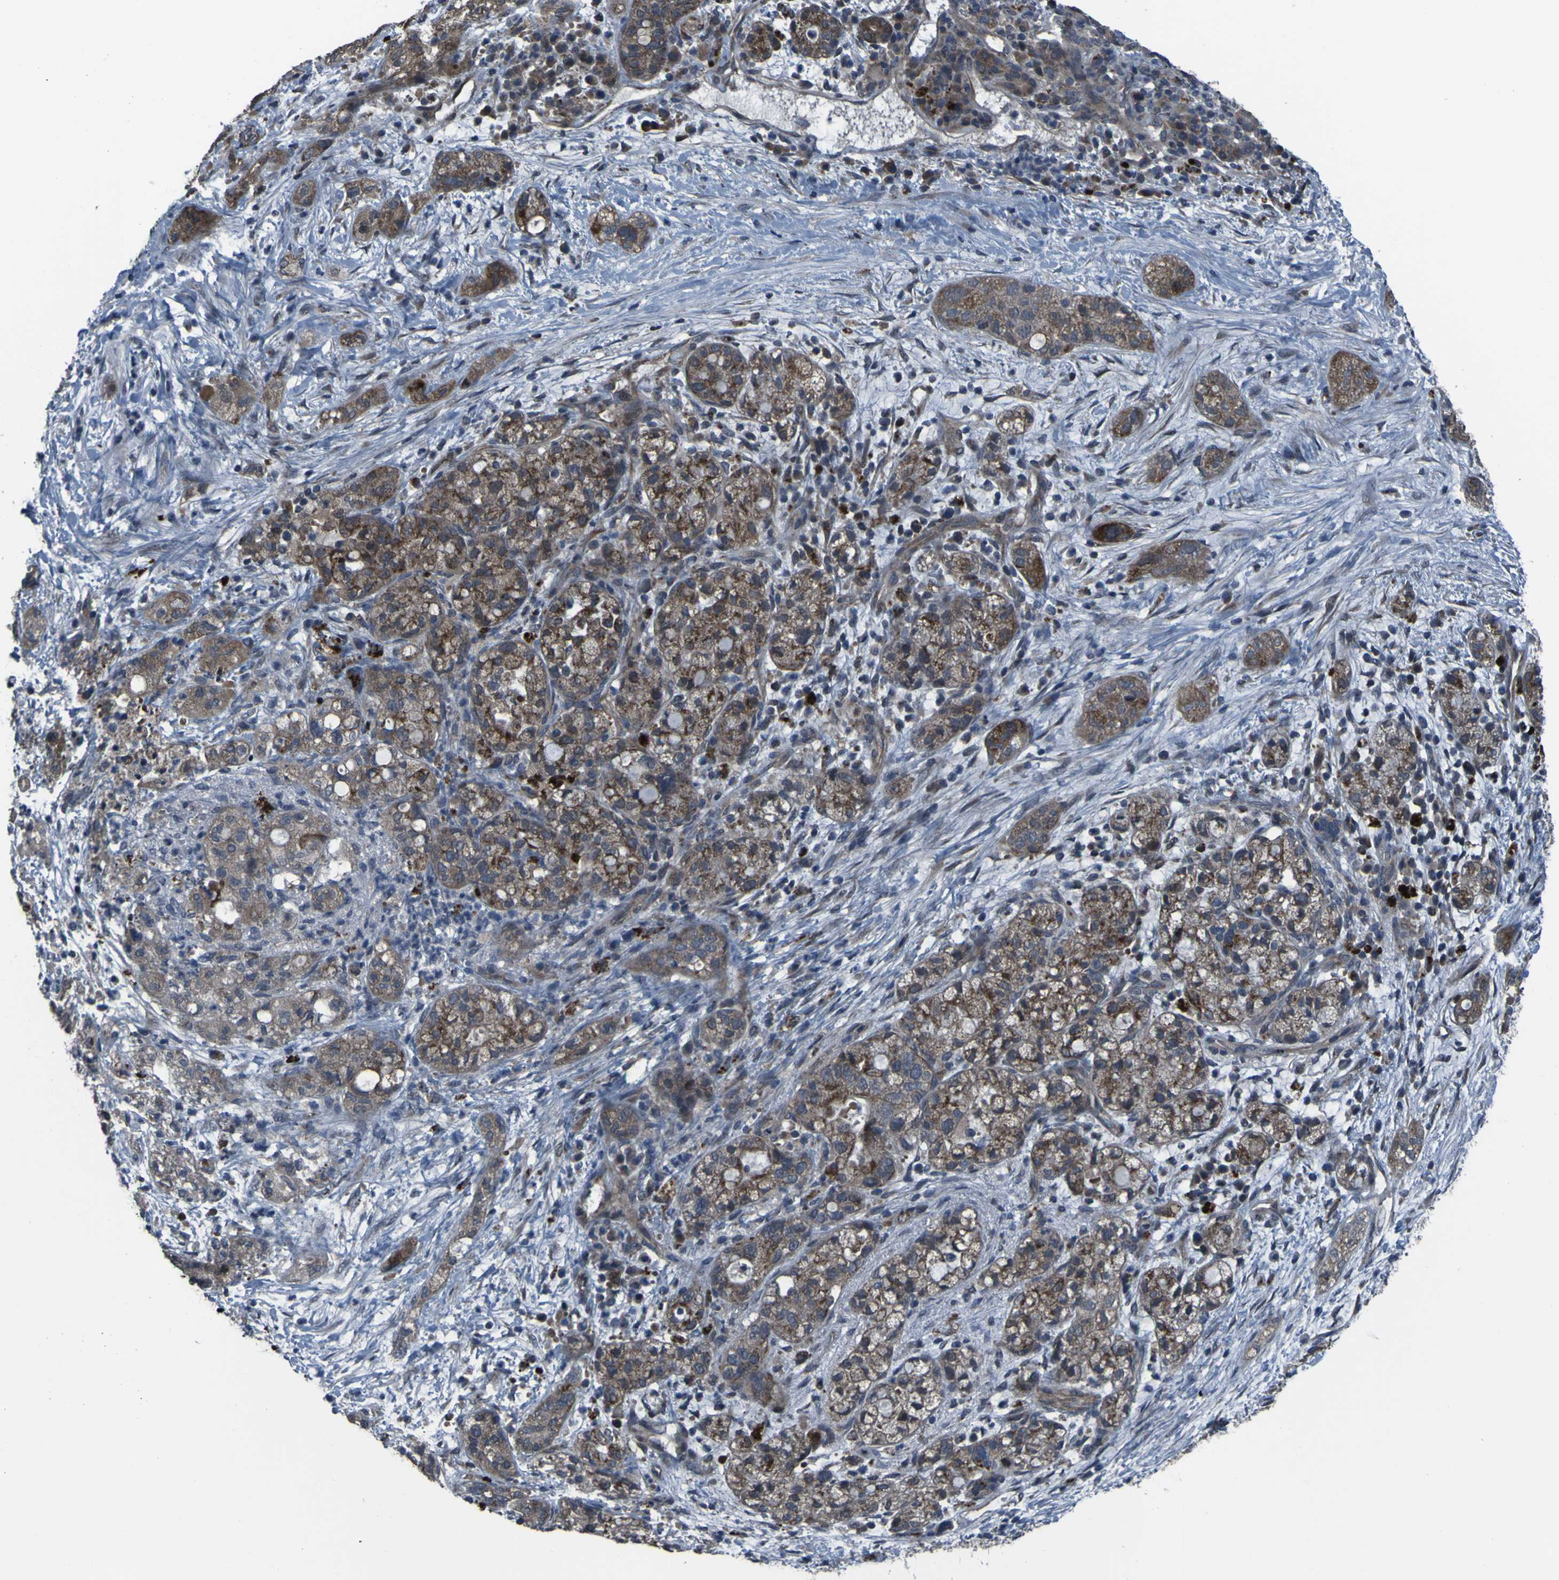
{"staining": {"intensity": "moderate", "quantity": ">75%", "location": "cytoplasmic/membranous"}, "tissue": "pancreatic cancer", "cell_type": "Tumor cells", "image_type": "cancer", "snomed": [{"axis": "morphology", "description": "Adenocarcinoma, NOS"}, {"axis": "topography", "description": "Pancreas"}], "caption": "Tumor cells exhibit medium levels of moderate cytoplasmic/membranous positivity in about >75% of cells in human pancreatic cancer.", "gene": "OSTM1", "patient": {"sex": "female", "age": 78}}